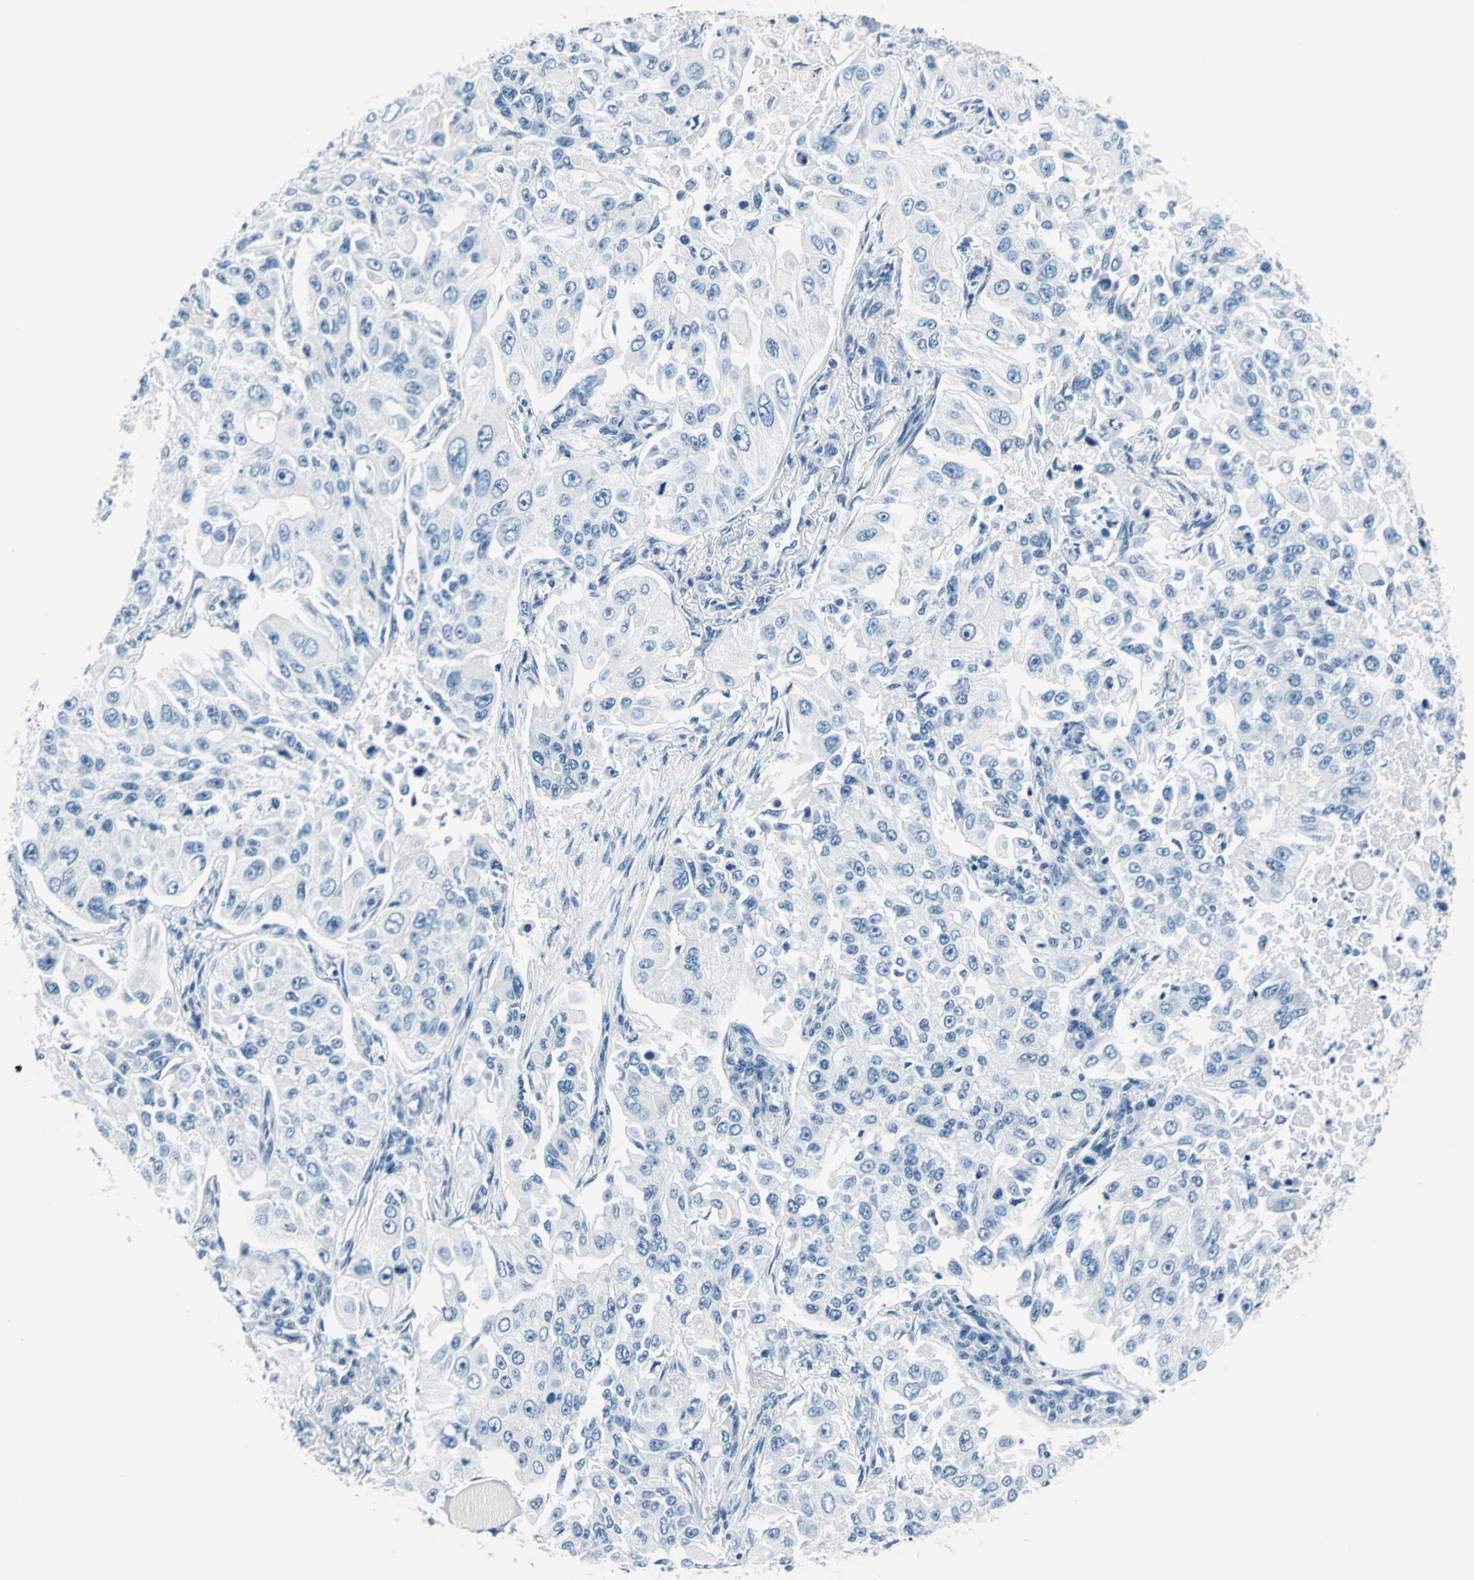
{"staining": {"intensity": "negative", "quantity": "none", "location": "none"}, "tissue": "lung cancer", "cell_type": "Tumor cells", "image_type": "cancer", "snomed": [{"axis": "morphology", "description": "Adenocarcinoma, NOS"}, {"axis": "topography", "description": "Lung"}], "caption": "Immunohistochemistry (IHC) photomicrograph of neoplastic tissue: human lung cancer (adenocarcinoma) stained with DAB exhibits no significant protein positivity in tumor cells. (DAB (3,3'-diaminobenzidine) immunohistochemistry, high magnification).", "gene": "CDH15", "patient": {"sex": "male", "age": 84}}